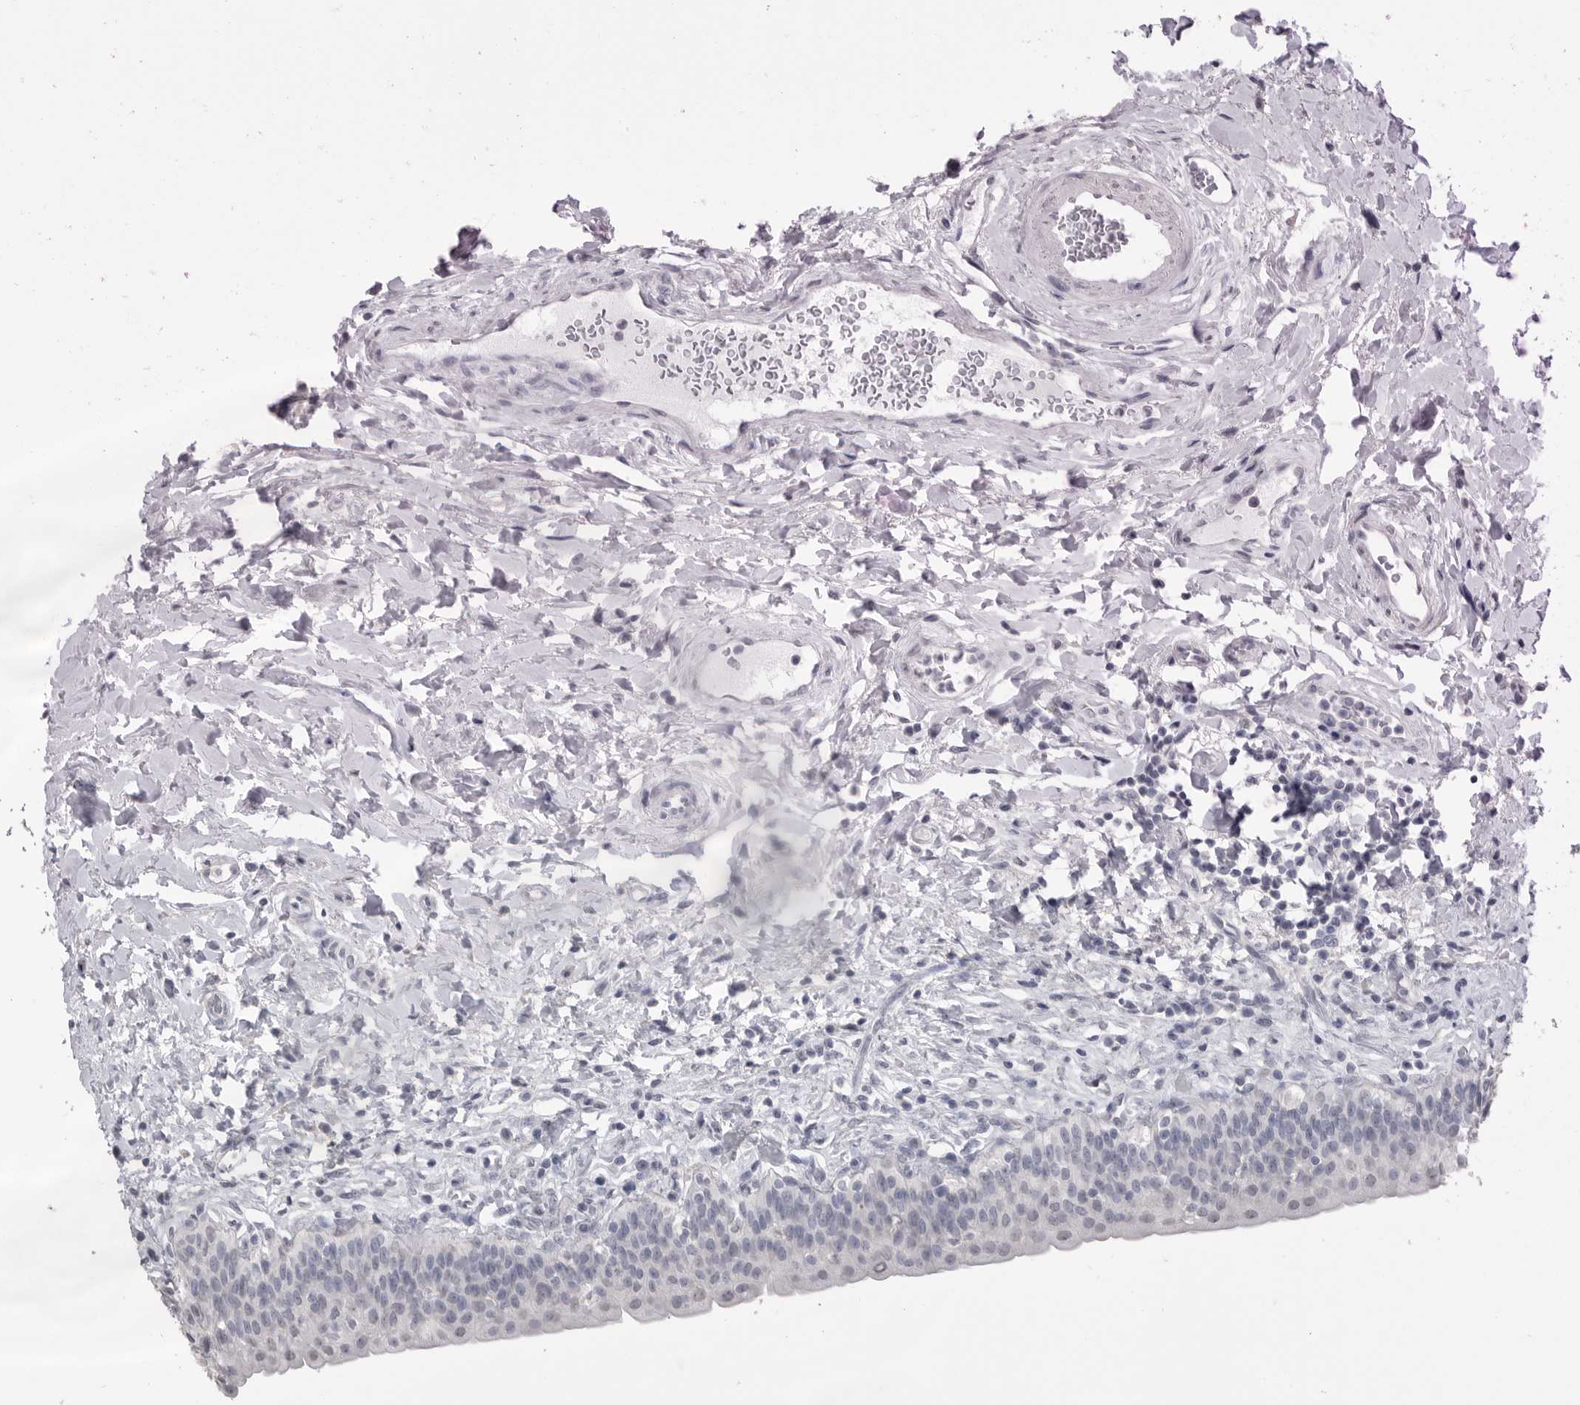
{"staining": {"intensity": "negative", "quantity": "none", "location": "none"}, "tissue": "urinary bladder", "cell_type": "Urothelial cells", "image_type": "normal", "snomed": [{"axis": "morphology", "description": "Normal tissue, NOS"}, {"axis": "topography", "description": "Urinary bladder"}], "caption": "Protein analysis of normal urinary bladder demonstrates no significant expression in urothelial cells.", "gene": "ICAM5", "patient": {"sex": "male", "age": 83}}